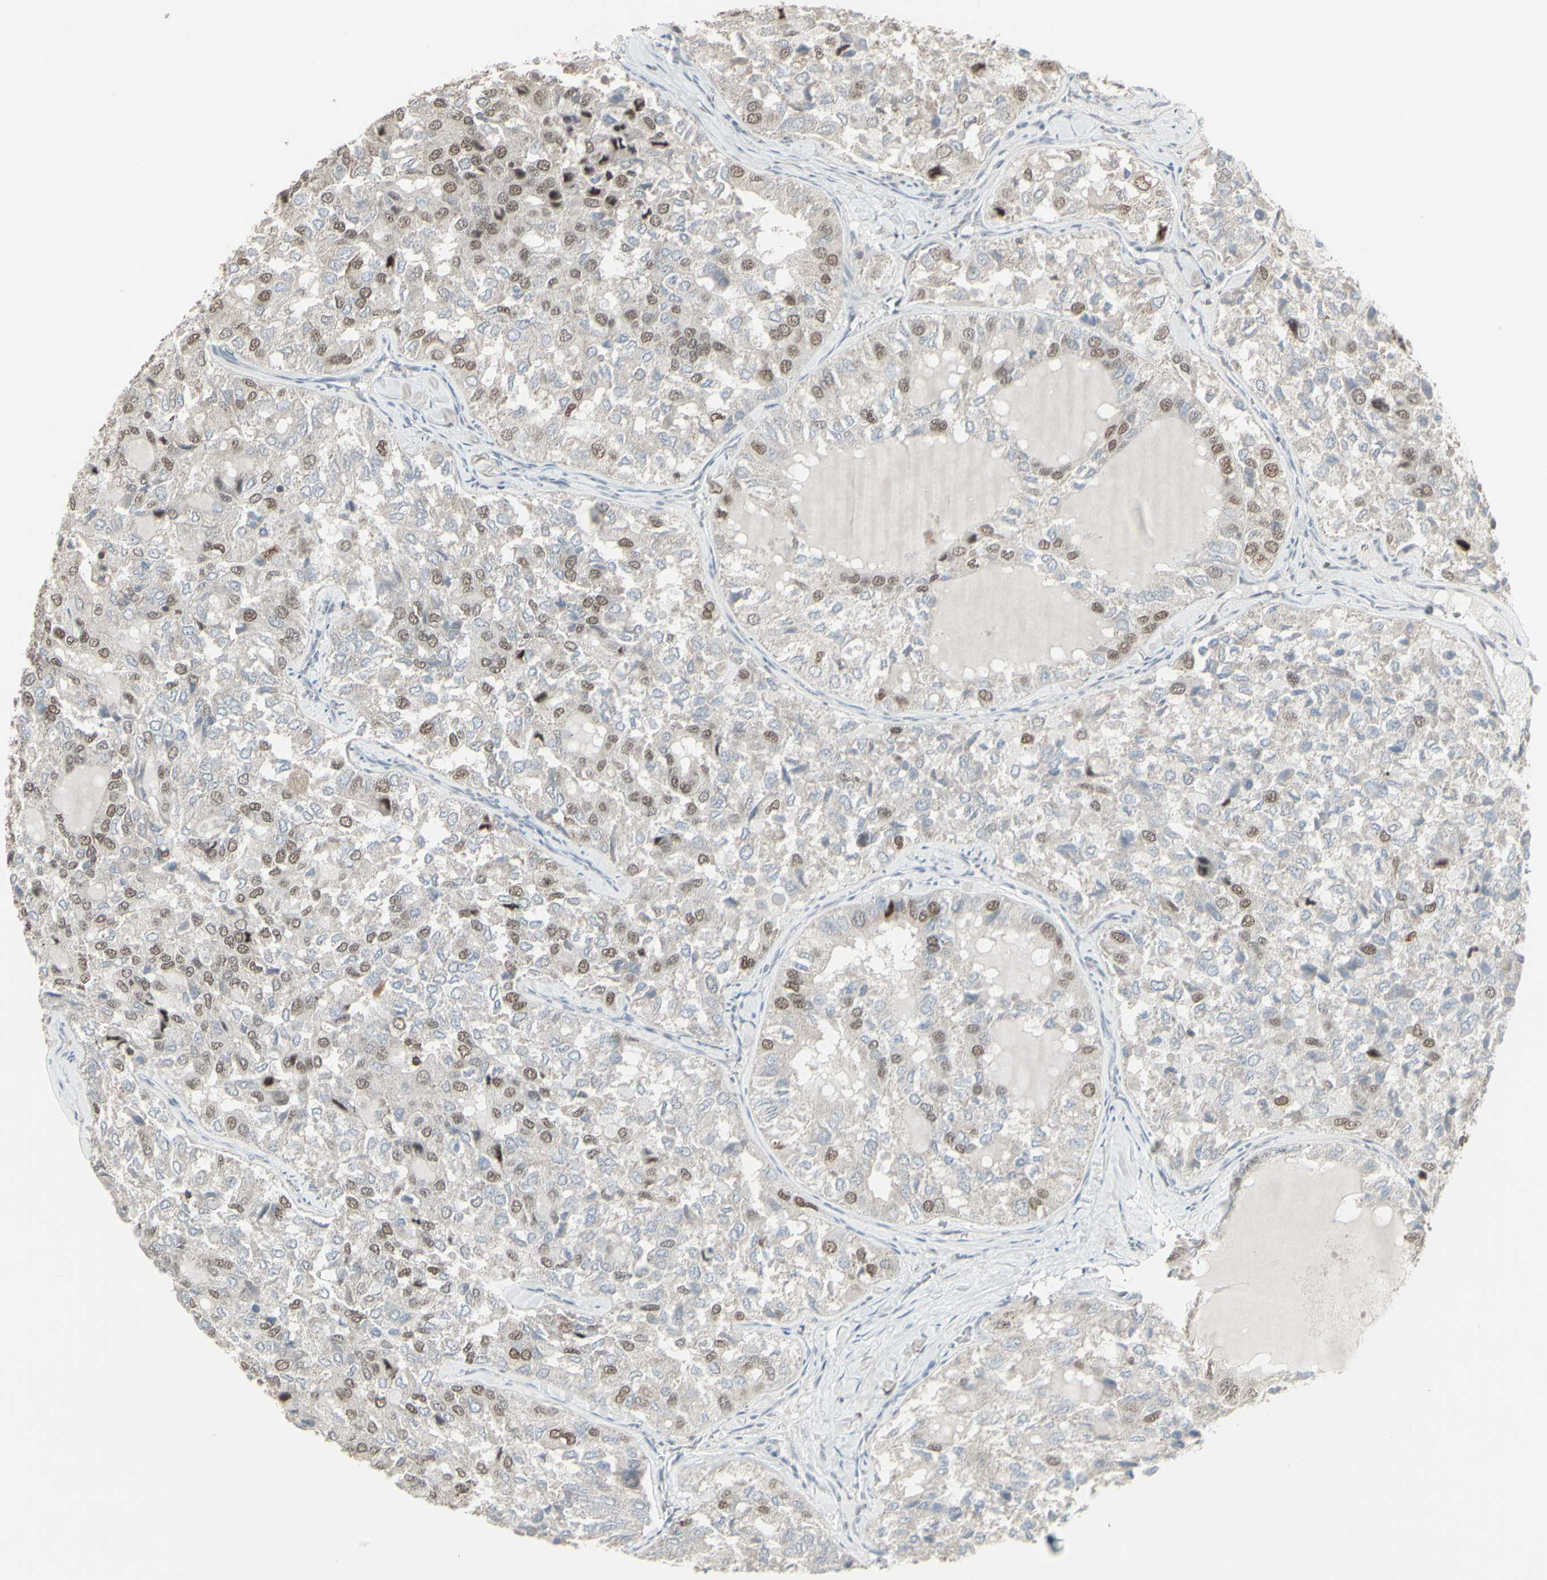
{"staining": {"intensity": "weak", "quantity": "25%-75%", "location": "nuclear"}, "tissue": "thyroid cancer", "cell_type": "Tumor cells", "image_type": "cancer", "snomed": [{"axis": "morphology", "description": "Follicular adenoma carcinoma, NOS"}, {"axis": "topography", "description": "Thyroid gland"}], "caption": "A low amount of weak nuclear staining is appreciated in about 25%-75% of tumor cells in thyroid cancer tissue.", "gene": "SAMSN1", "patient": {"sex": "male", "age": 75}}